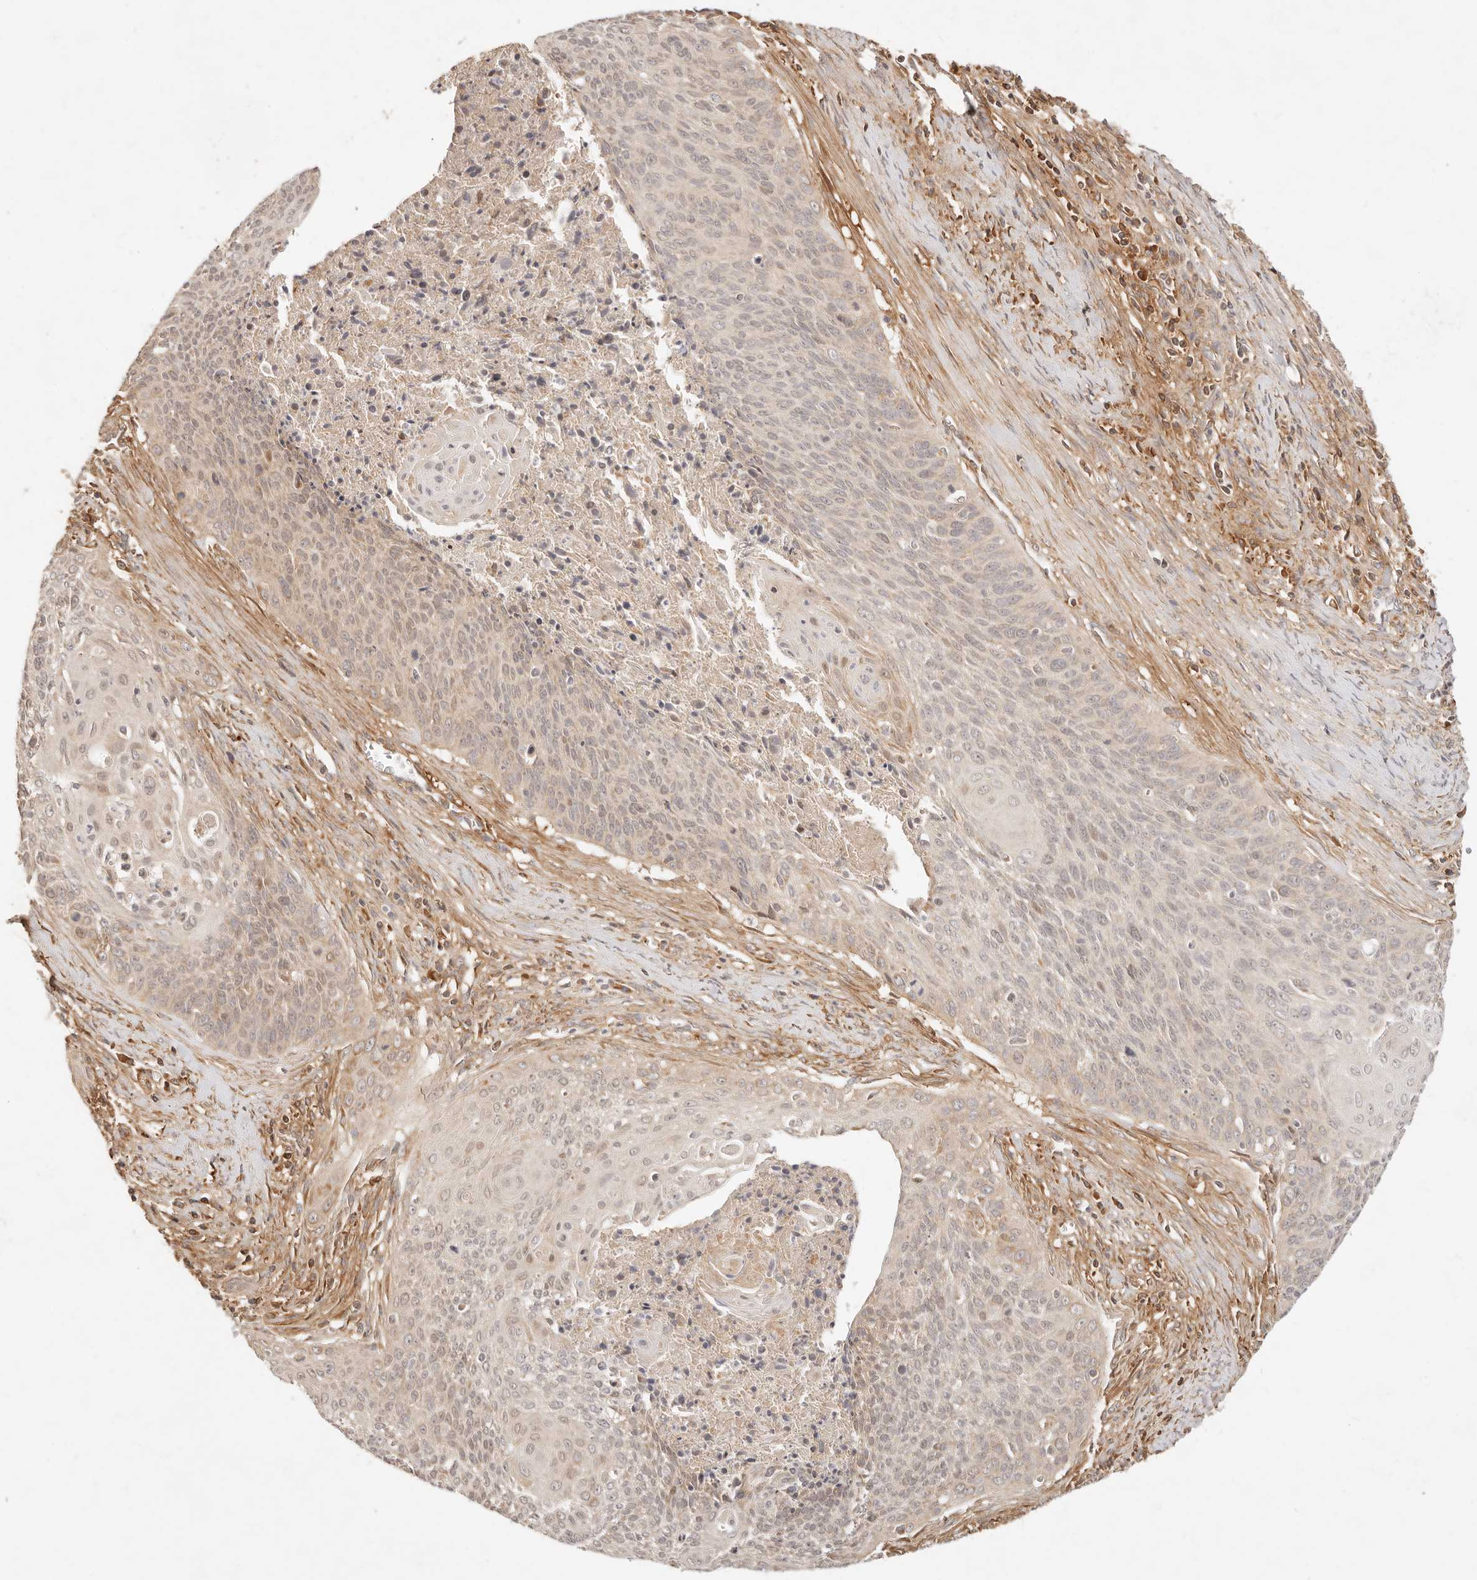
{"staining": {"intensity": "weak", "quantity": "25%-75%", "location": "cytoplasmic/membranous"}, "tissue": "cervical cancer", "cell_type": "Tumor cells", "image_type": "cancer", "snomed": [{"axis": "morphology", "description": "Squamous cell carcinoma, NOS"}, {"axis": "topography", "description": "Cervix"}], "caption": "Immunohistochemistry (IHC) of human cervical squamous cell carcinoma displays low levels of weak cytoplasmic/membranous staining in approximately 25%-75% of tumor cells.", "gene": "UBXN10", "patient": {"sex": "female", "age": 55}}